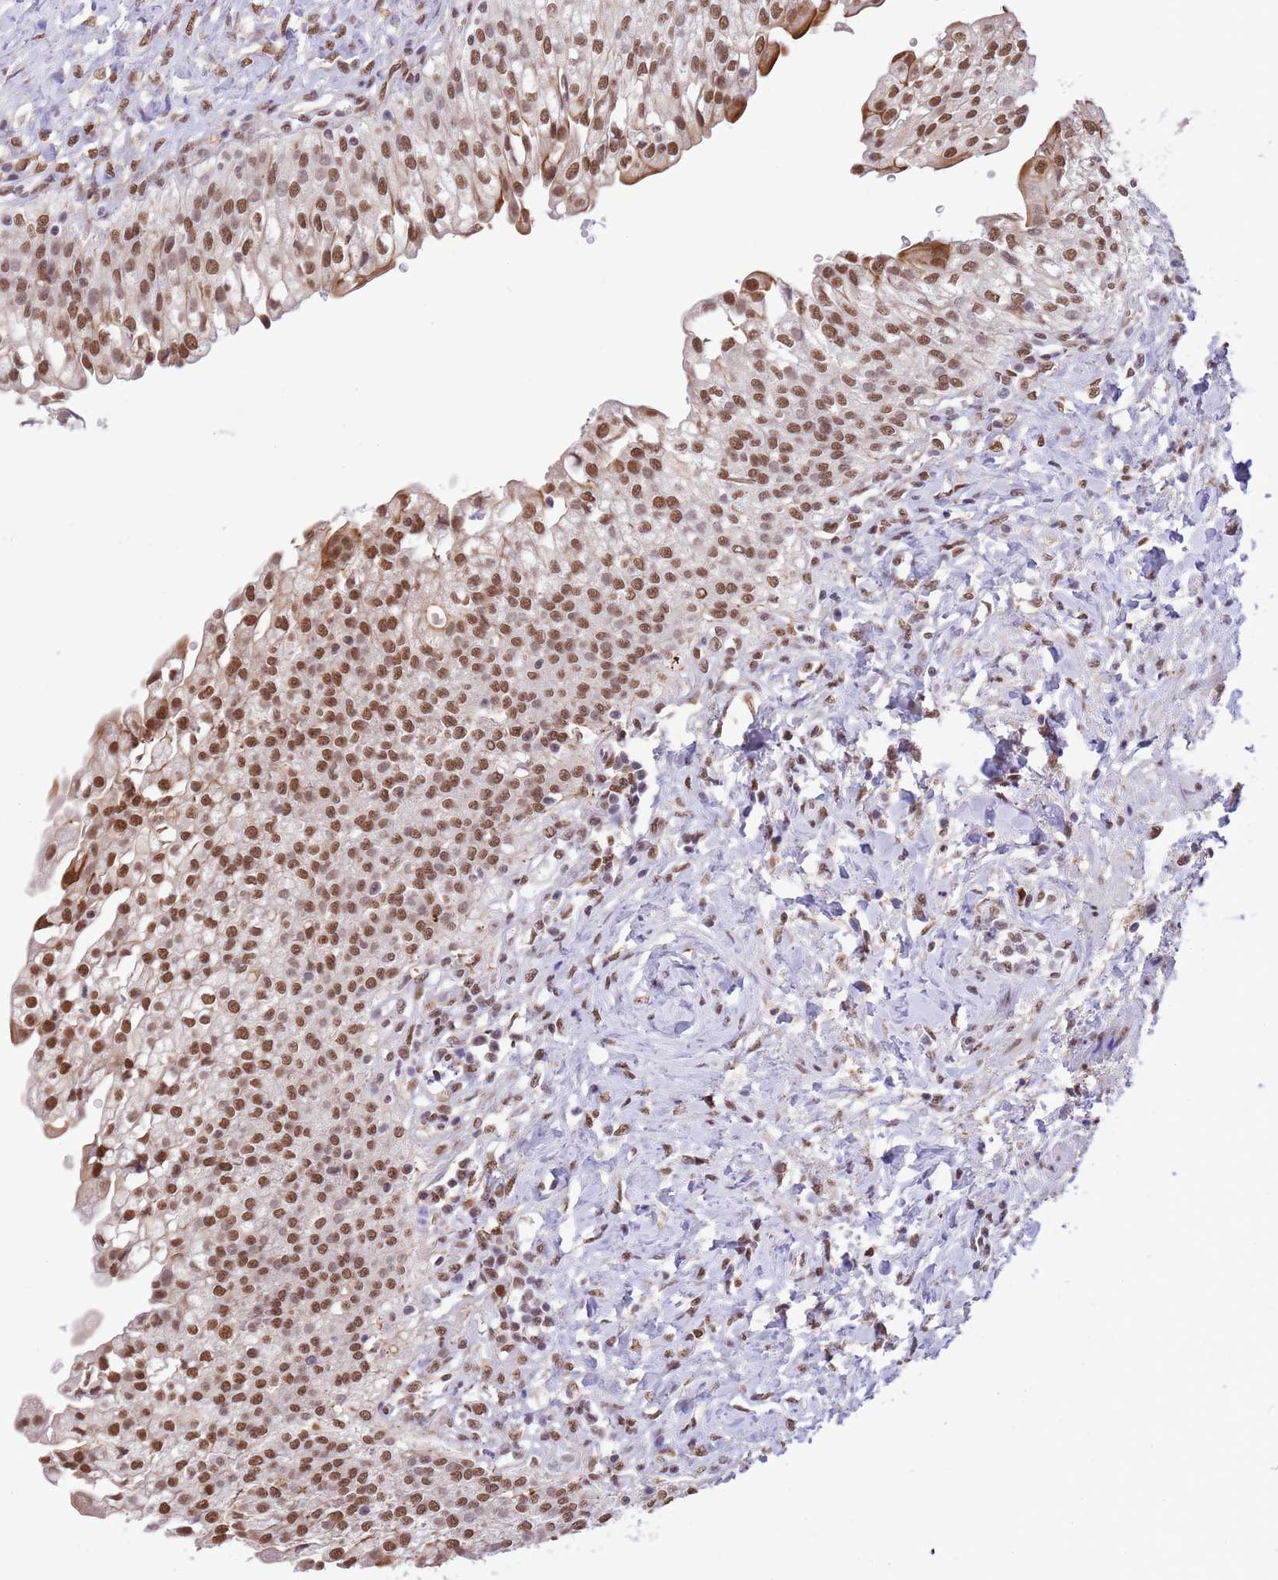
{"staining": {"intensity": "strong", "quantity": ">75%", "location": "nuclear"}, "tissue": "urinary bladder", "cell_type": "Urothelial cells", "image_type": "normal", "snomed": [{"axis": "morphology", "description": "Normal tissue, NOS"}, {"axis": "morphology", "description": "Inflammation, NOS"}, {"axis": "topography", "description": "Urinary bladder"}], "caption": "The image shows a brown stain indicating the presence of a protein in the nuclear of urothelial cells in urinary bladder. (DAB (3,3'-diaminobenzidine) IHC, brown staining for protein, blue staining for nuclei).", "gene": "TRIM32", "patient": {"sex": "male", "age": 64}}